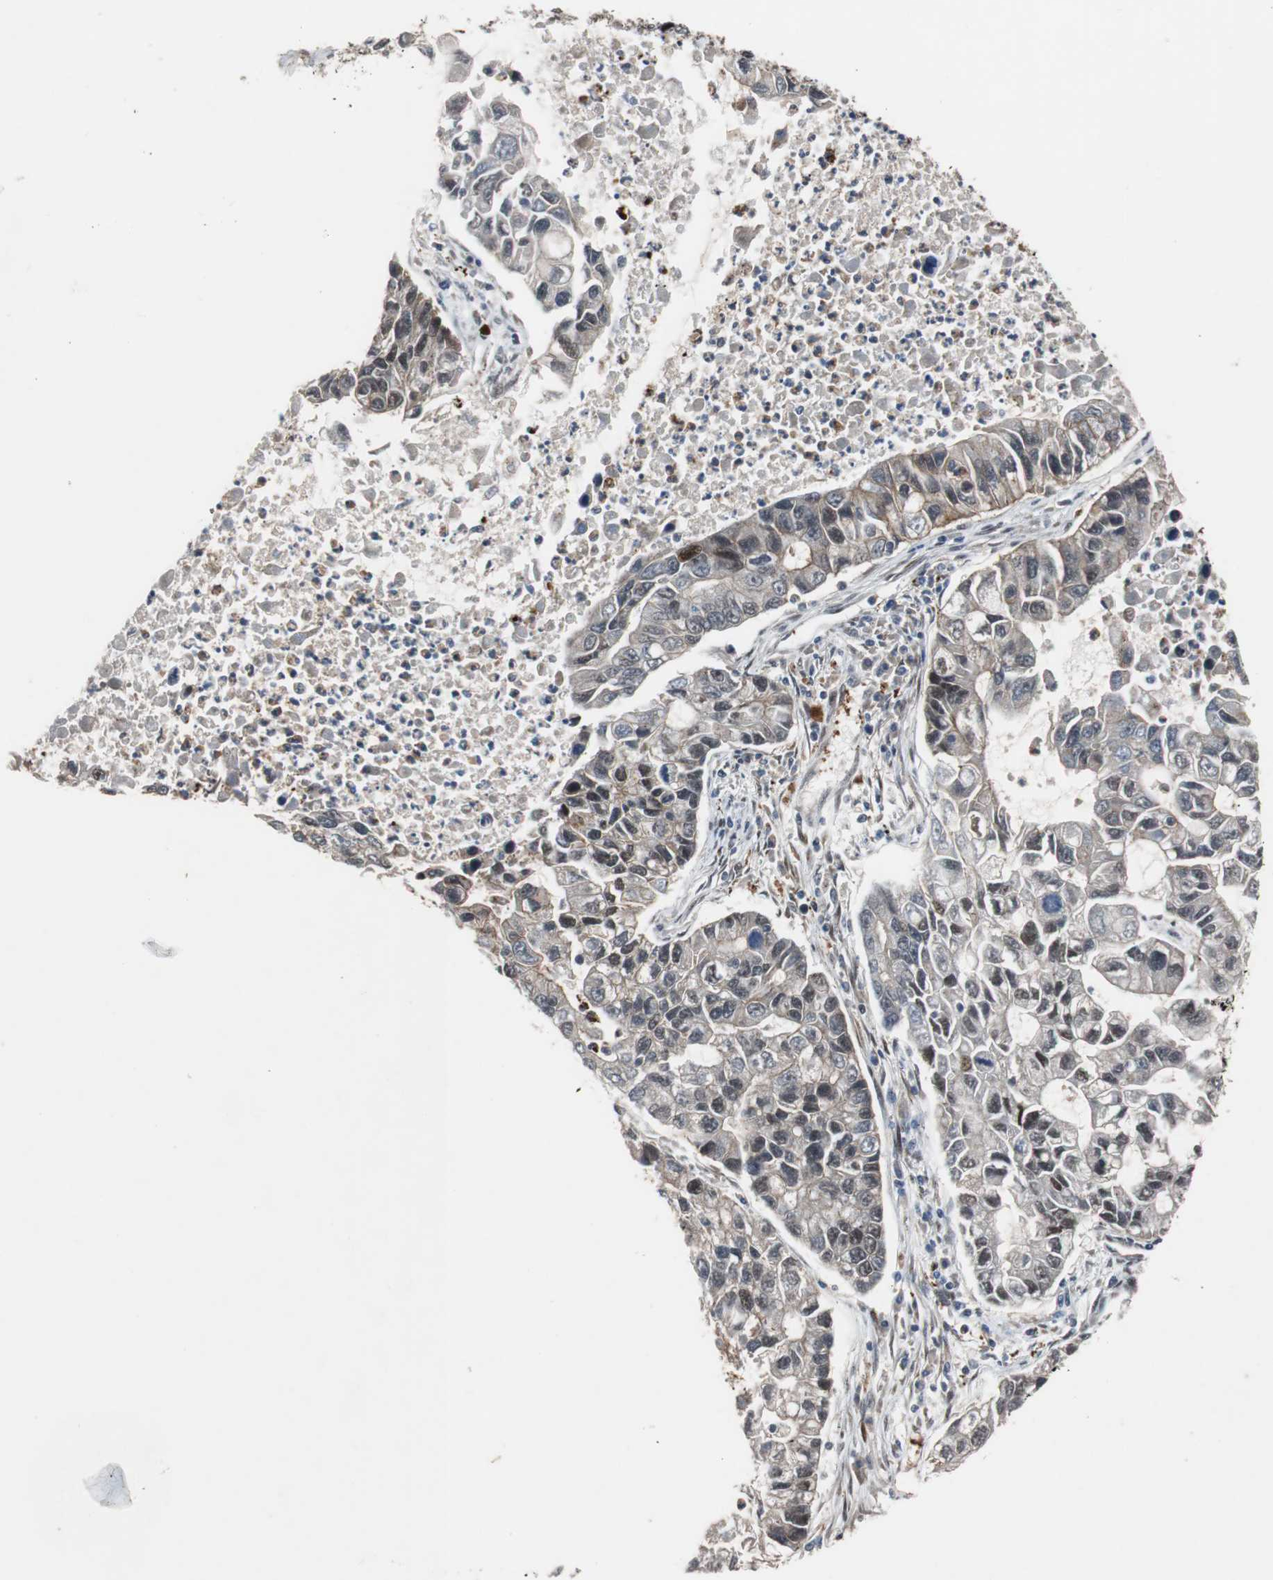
{"staining": {"intensity": "moderate", "quantity": "<25%", "location": "nuclear"}, "tissue": "lung cancer", "cell_type": "Tumor cells", "image_type": "cancer", "snomed": [{"axis": "morphology", "description": "Adenocarcinoma, NOS"}, {"axis": "topography", "description": "Lung"}], "caption": "The histopathology image displays a brown stain indicating the presence of a protein in the nuclear of tumor cells in lung adenocarcinoma. (Brightfield microscopy of DAB IHC at high magnification).", "gene": "NBL1", "patient": {"sex": "female", "age": 51}}